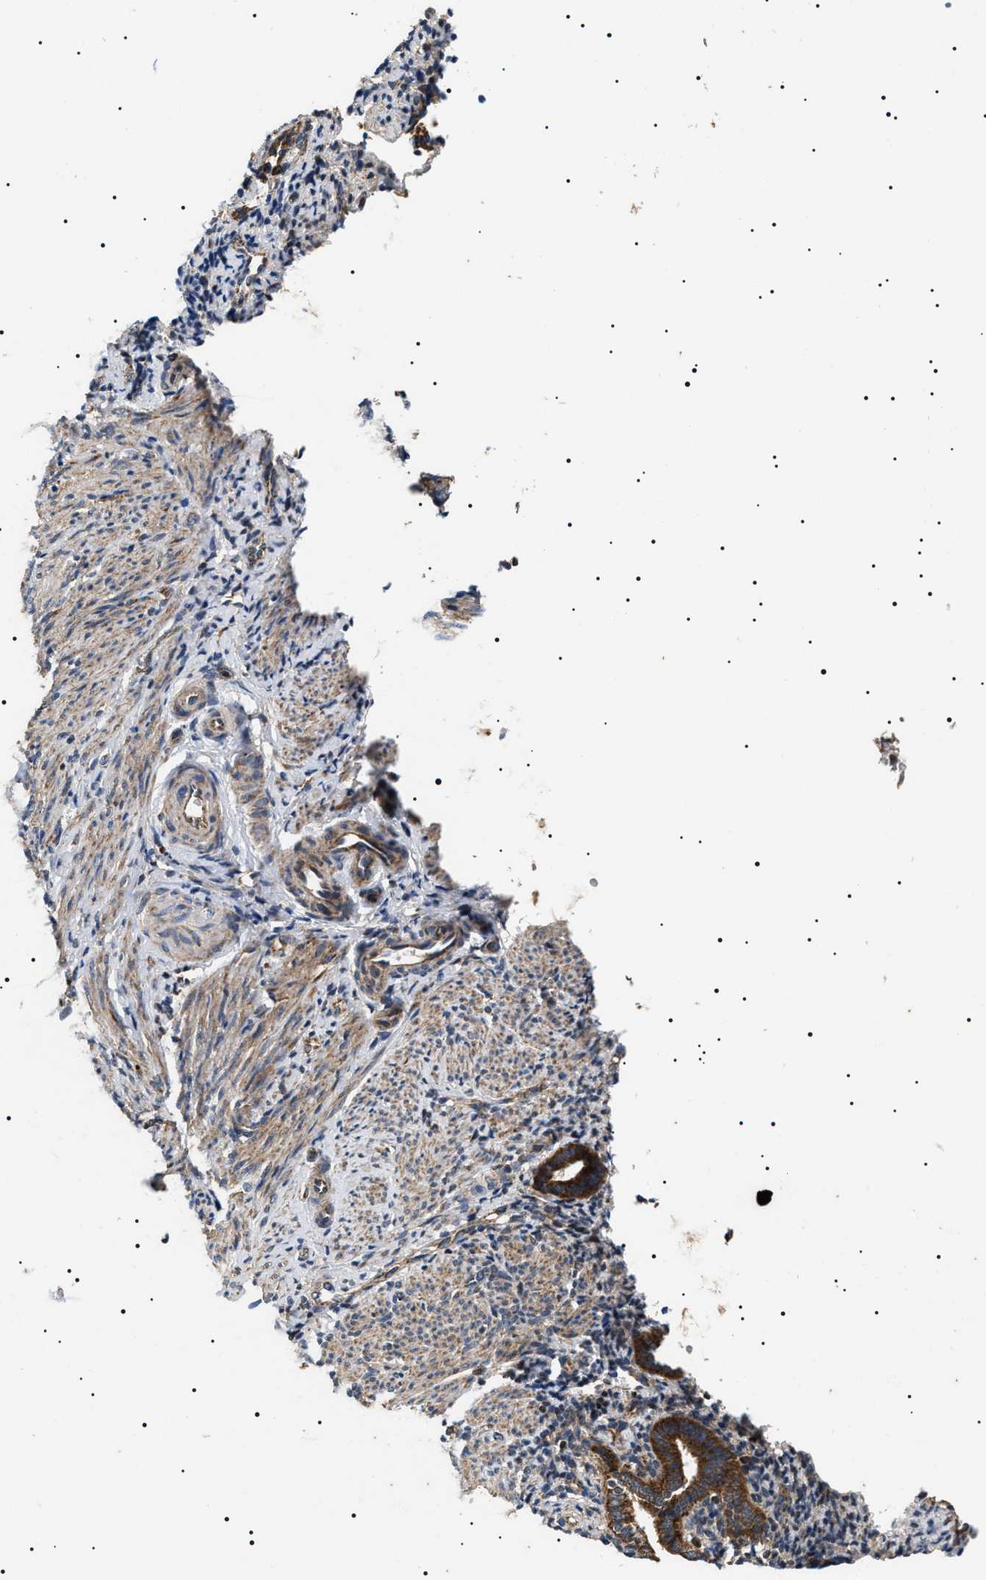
{"staining": {"intensity": "weak", "quantity": ">75%", "location": "cytoplasmic/membranous"}, "tissue": "endometrium", "cell_type": "Cells in endometrial stroma", "image_type": "normal", "snomed": [{"axis": "morphology", "description": "Normal tissue, NOS"}, {"axis": "topography", "description": "Uterus"}, {"axis": "topography", "description": "Endometrium"}], "caption": "DAB (3,3'-diaminobenzidine) immunohistochemical staining of normal endometrium displays weak cytoplasmic/membranous protein positivity in about >75% of cells in endometrial stroma. The protein is shown in brown color, while the nuclei are stained blue.", "gene": "OXSM", "patient": {"sex": "female", "age": 33}}